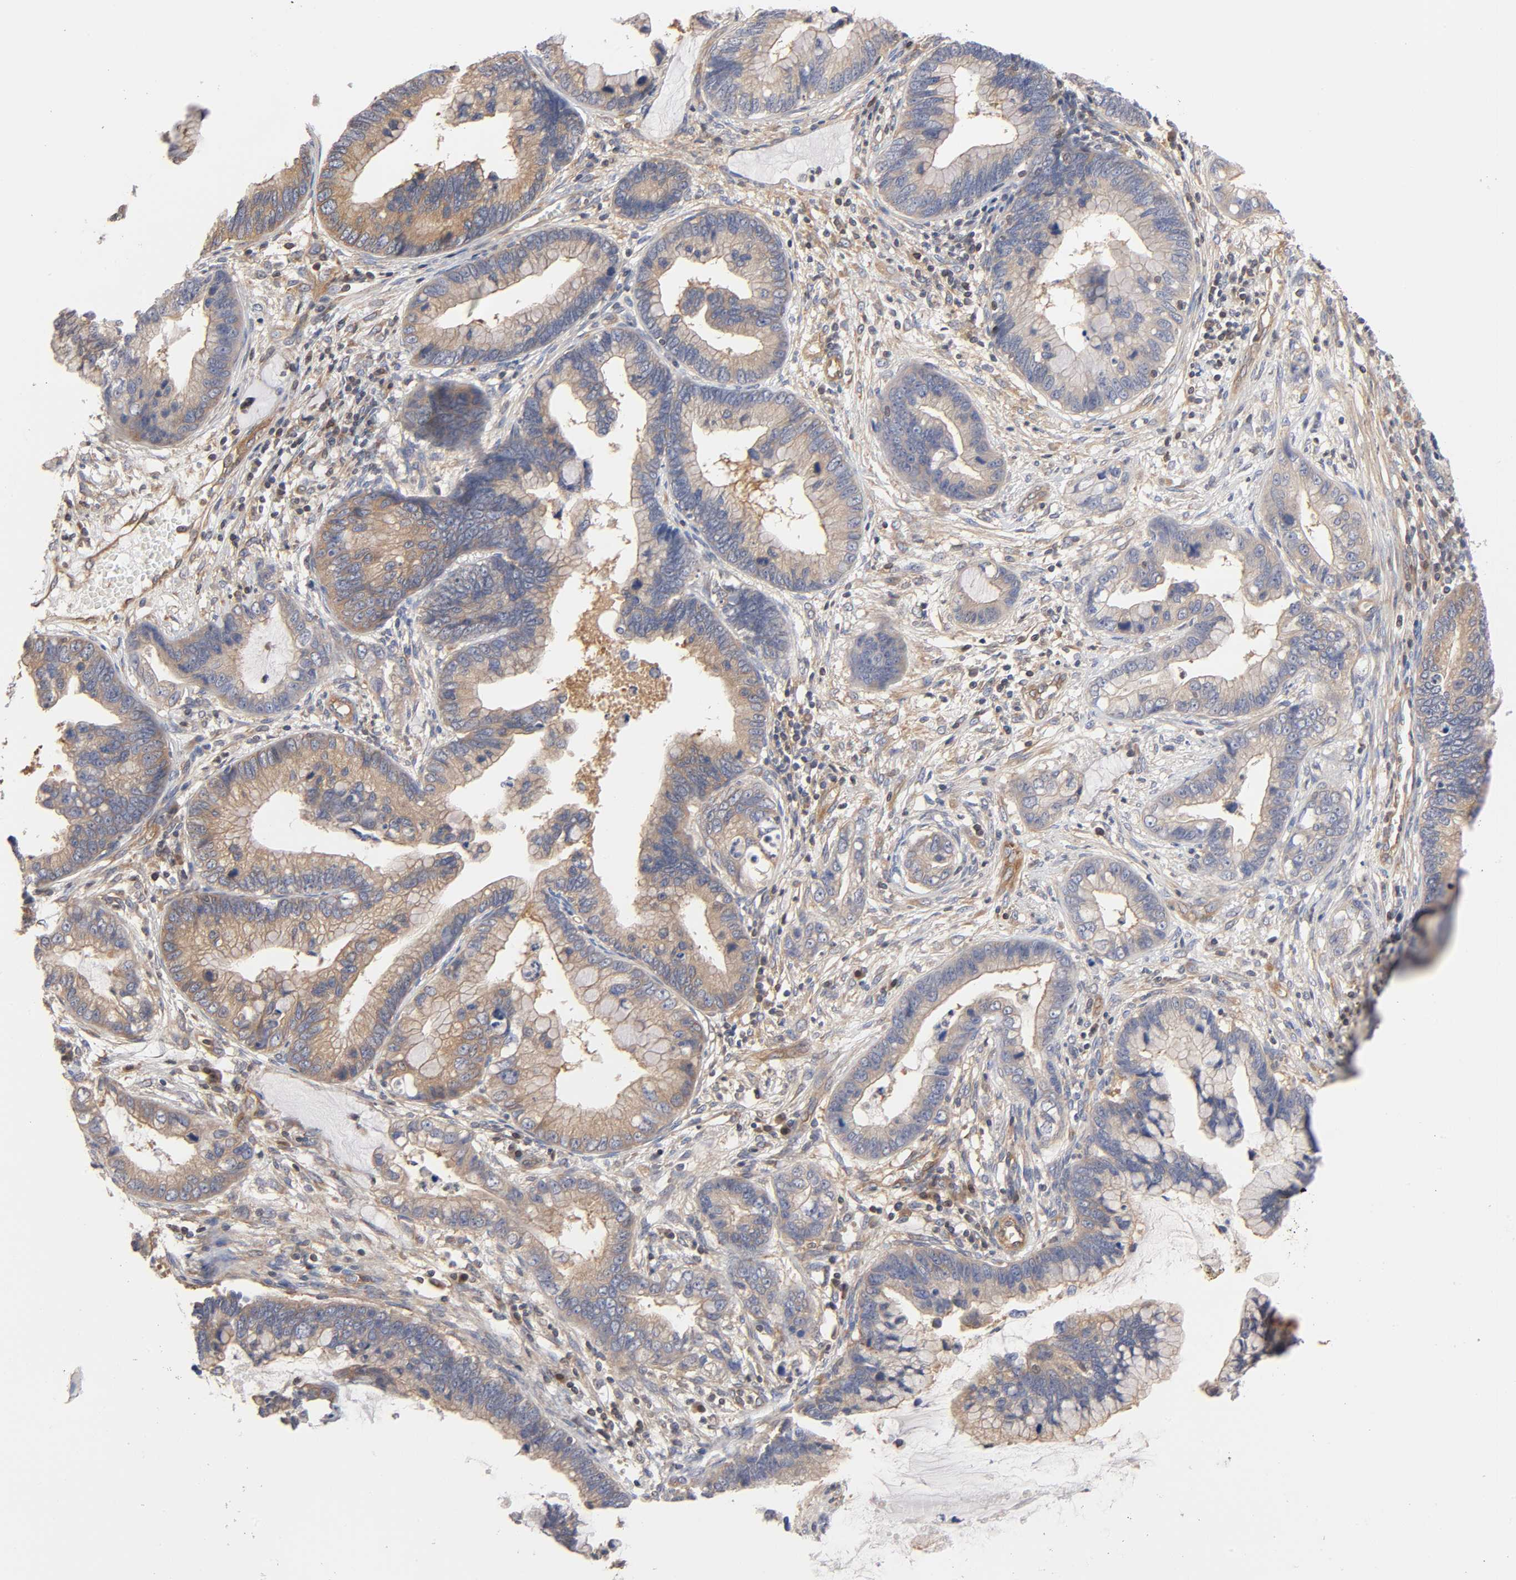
{"staining": {"intensity": "weak", "quantity": ">75%", "location": "cytoplasmic/membranous"}, "tissue": "cervical cancer", "cell_type": "Tumor cells", "image_type": "cancer", "snomed": [{"axis": "morphology", "description": "Adenocarcinoma, NOS"}, {"axis": "topography", "description": "Cervix"}], "caption": "Immunohistochemical staining of human cervical cancer (adenocarcinoma) exhibits low levels of weak cytoplasmic/membranous positivity in approximately >75% of tumor cells. The protein of interest is stained brown, and the nuclei are stained in blue (DAB IHC with brightfield microscopy, high magnification).", "gene": "STRN3", "patient": {"sex": "female", "age": 44}}